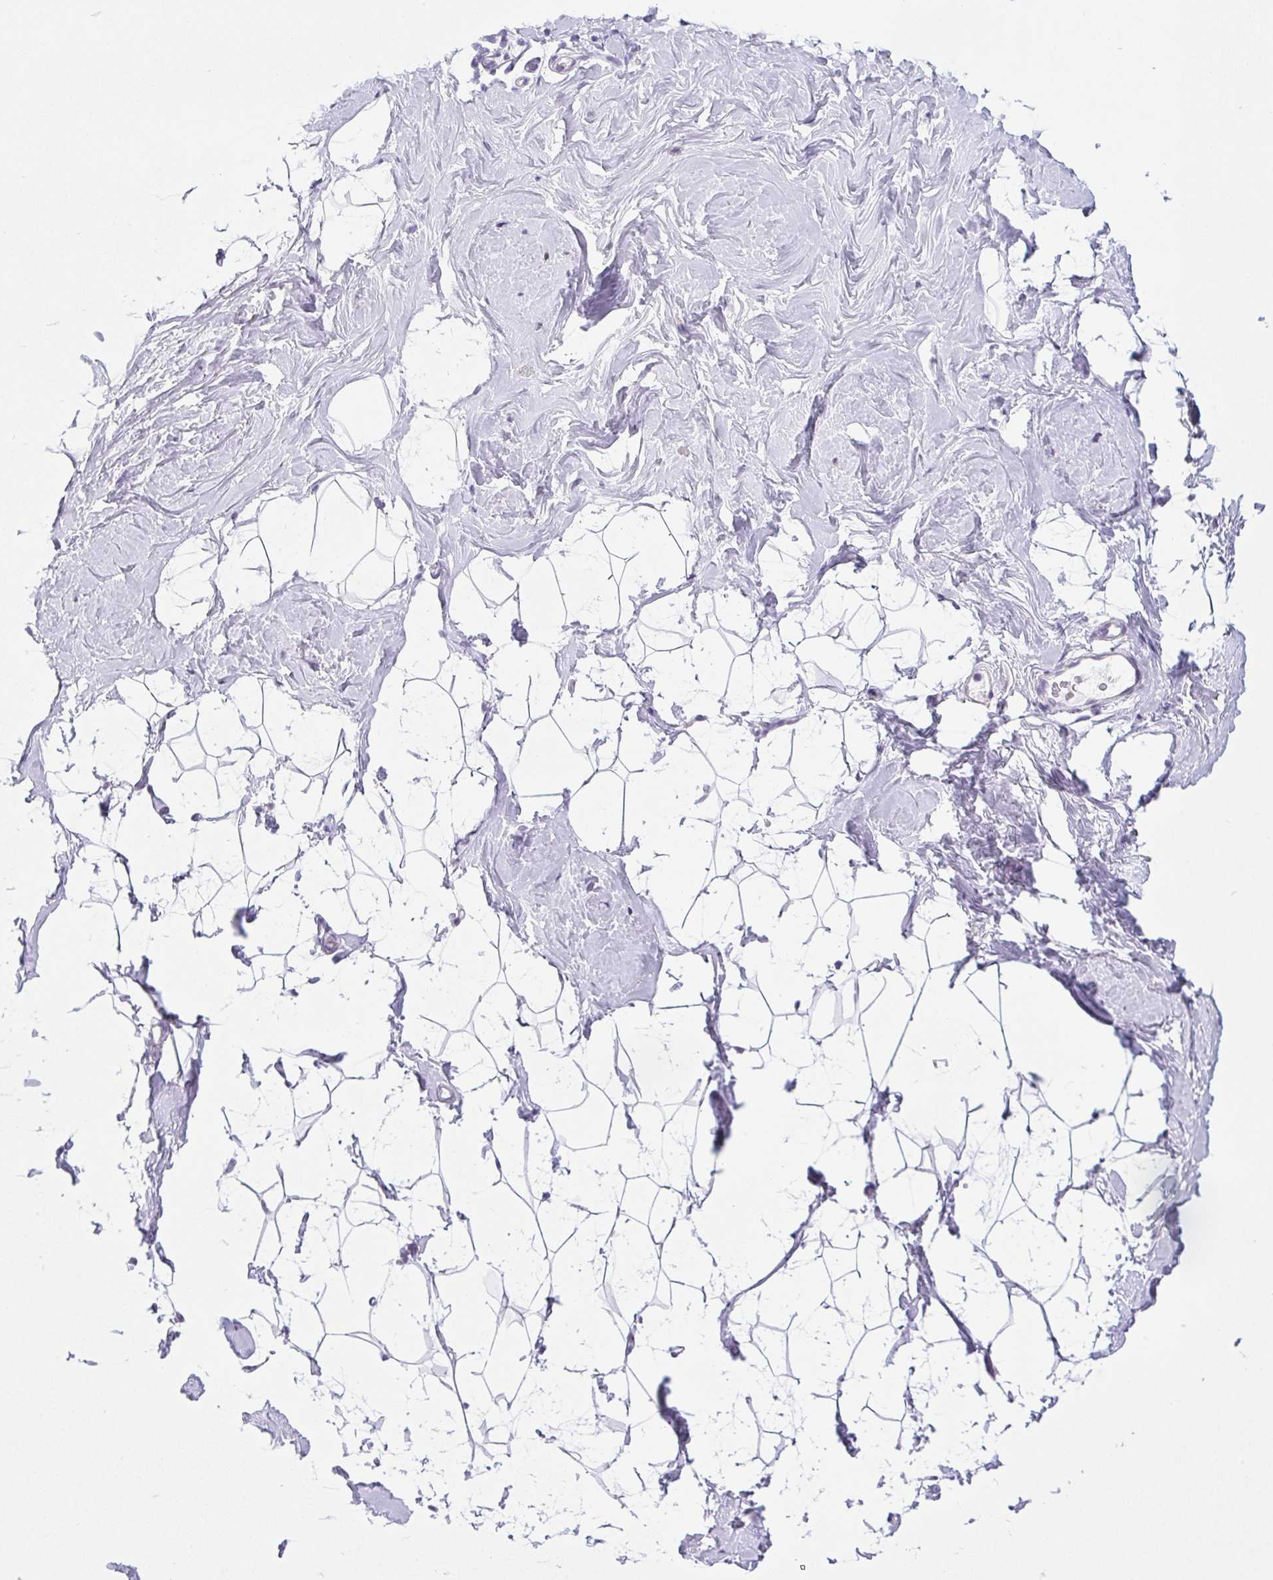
{"staining": {"intensity": "negative", "quantity": "none", "location": "none"}, "tissue": "breast", "cell_type": "Adipocytes", "image_type": "normal", "snomed": [{"axis": "morphology", "description": "Normal tissue, NOS"}, {"axis": "topography", "description": "Breast"}], "caption": "The histopathology image demonstrates no significant expression in adipocytes of breast. (DAB IHC visualized using brightfield microscopy, high magnification).", "gene": "BCAS1", "patient": {"sex": "female", "age": 32}}